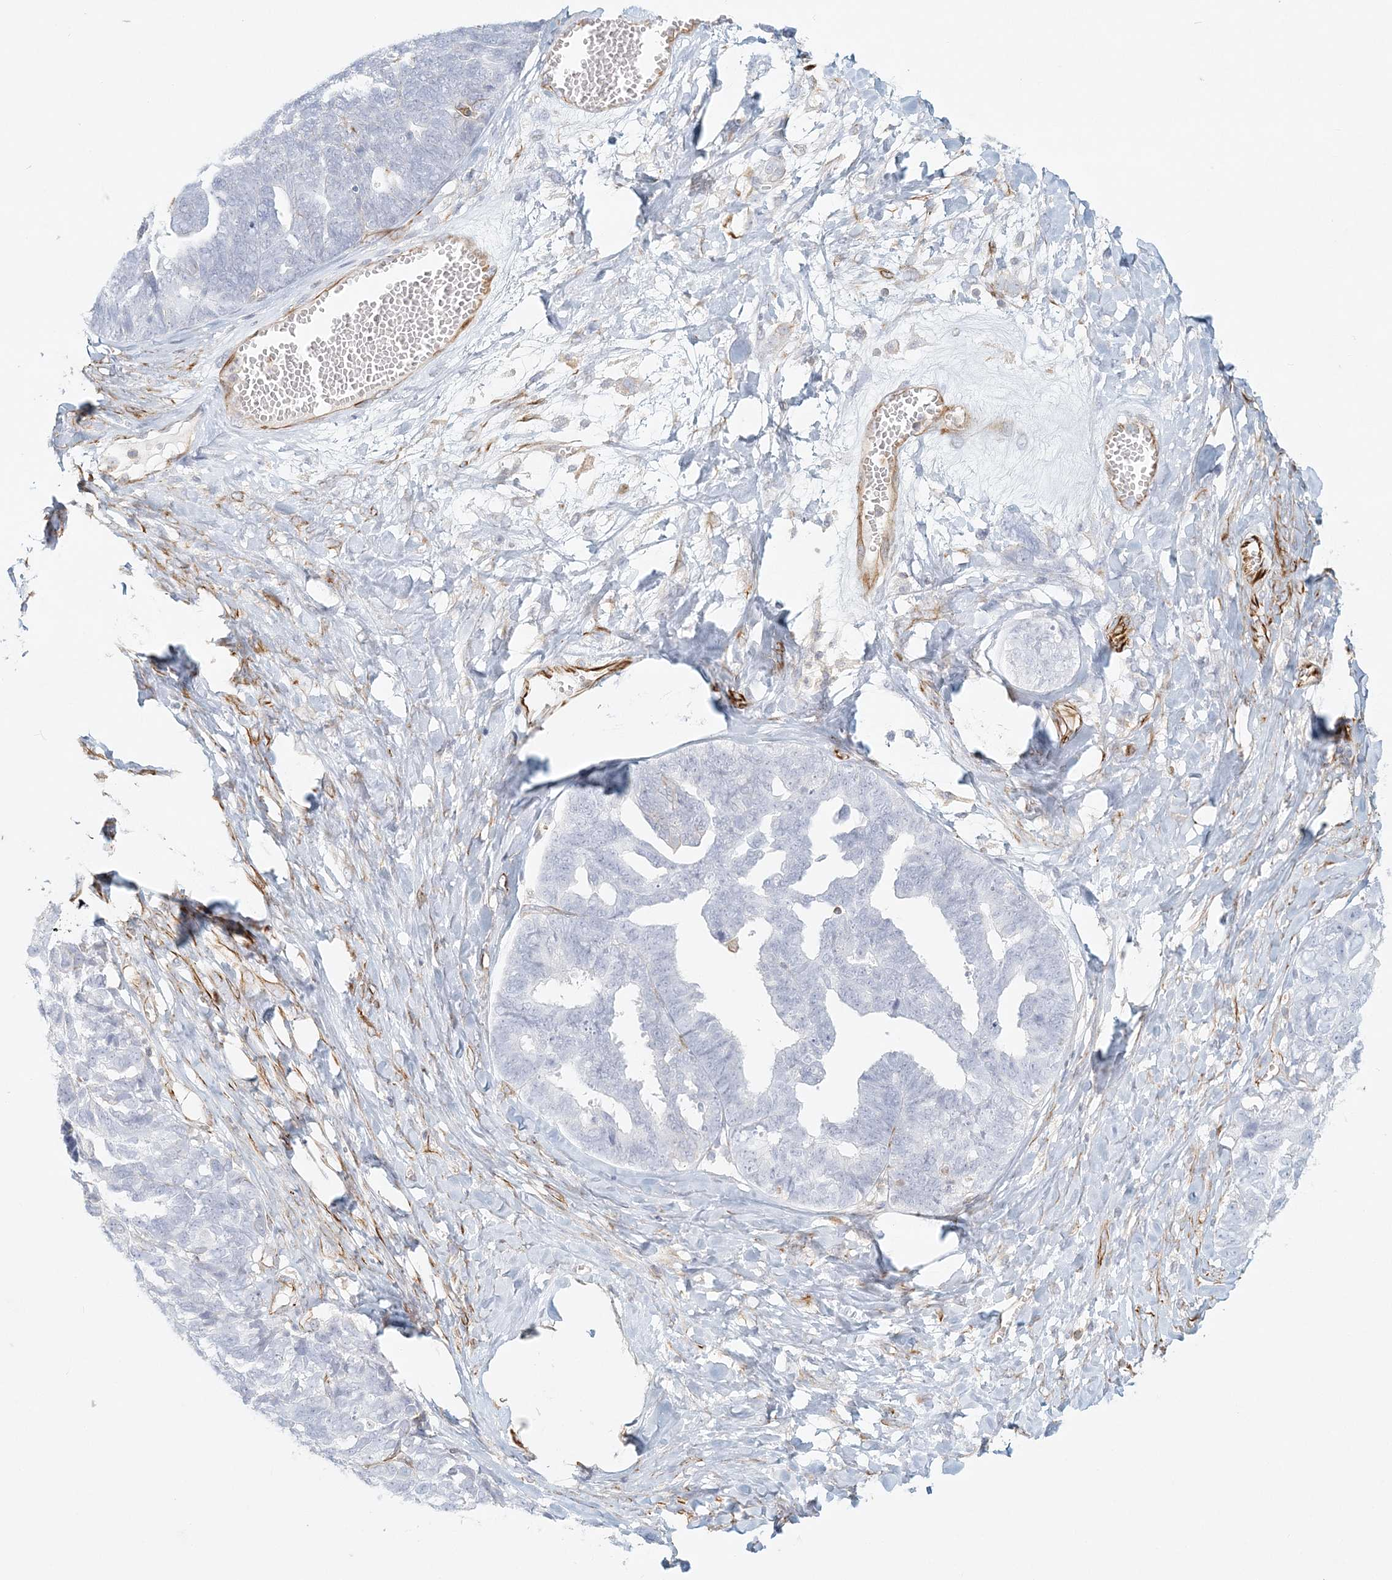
{"staining": {"intensity": "negative", "quantity": "none", "location": "none"}, "tissue": "ovarian cancer", "cell_type": "Tumor cells", "image_type": "cancer", "snomed": [{"axis": "morphology", "description": "Cystadenocarcinoma, serous, NOS"}, {"axis": "topography", "description": "Ovary"}], "caption": "High magnification brightfield microscopy of ovarian cancer stained with DAB (brown) and counterstained with hematoxylin (blue): tumor cells show no significant expression.", "gene": "DMRTB1", "patient": {"sex": "female", "age": 79}}